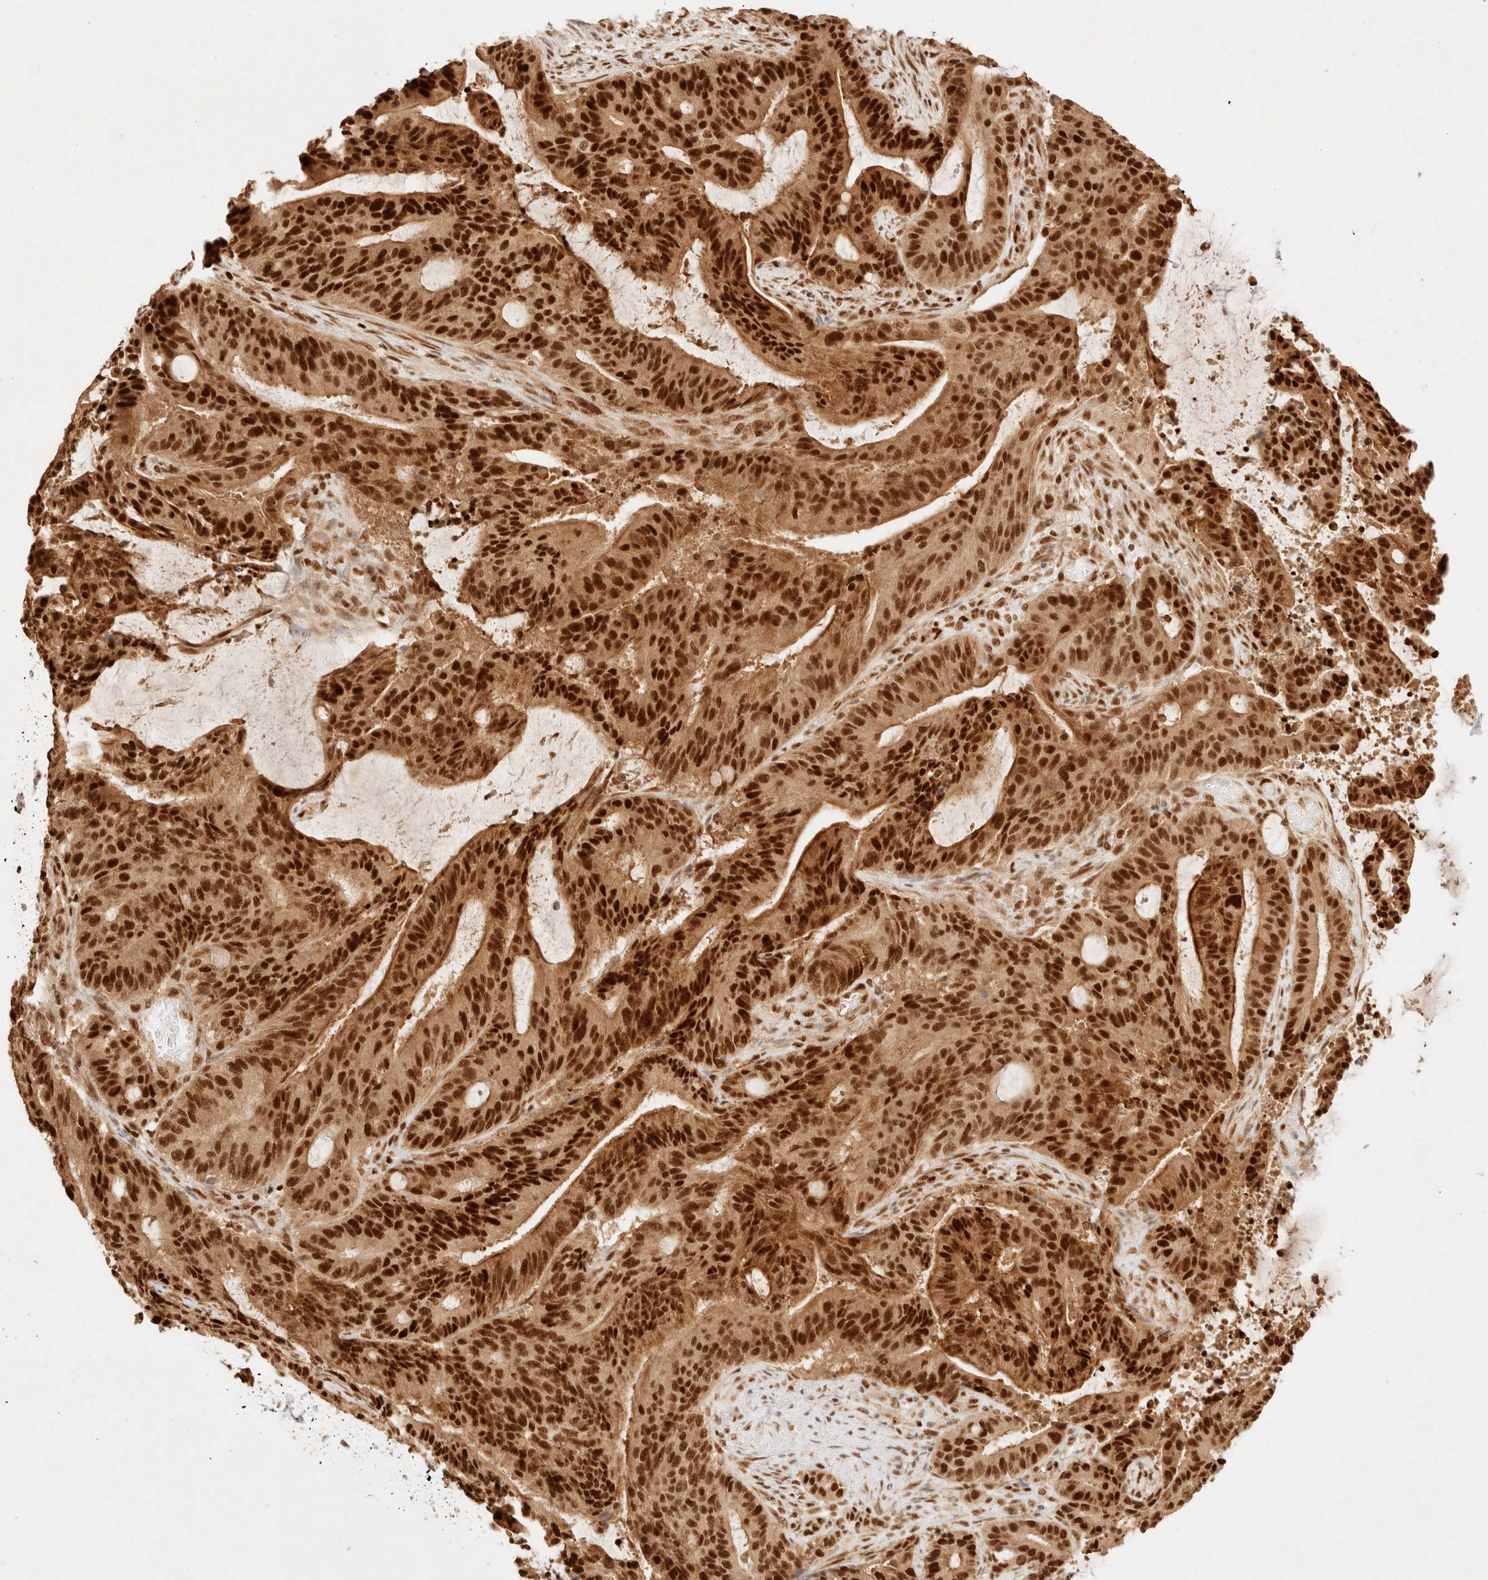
{"staining": {"intensity": "strong", "quantity": ">75%", "location": "cytoplasmic/membranous,nuclear"}, "tissue": "liver cancer", "cell_type": "Tumor cells", "image_type": "cancer", "snomed": [{"axis": "morphology", "description": "Normal tissue, NOS"}, {"axis": "morphology", "description": "Cholangiocarcinoma"}, {"axis": "topography", "description": "Liver"}, {"axis": "topography", "description": "Peripheral nerve tissue"}], "caption": "Tumor cells demonstrate high levels of strong cytoplasmic/membranous and nuclear positivity in approximately >75% of cells in human cholangiocarcinoma (liver).", "gene": "ZNF768", "patient": {"sex": "female", "age": 73}}